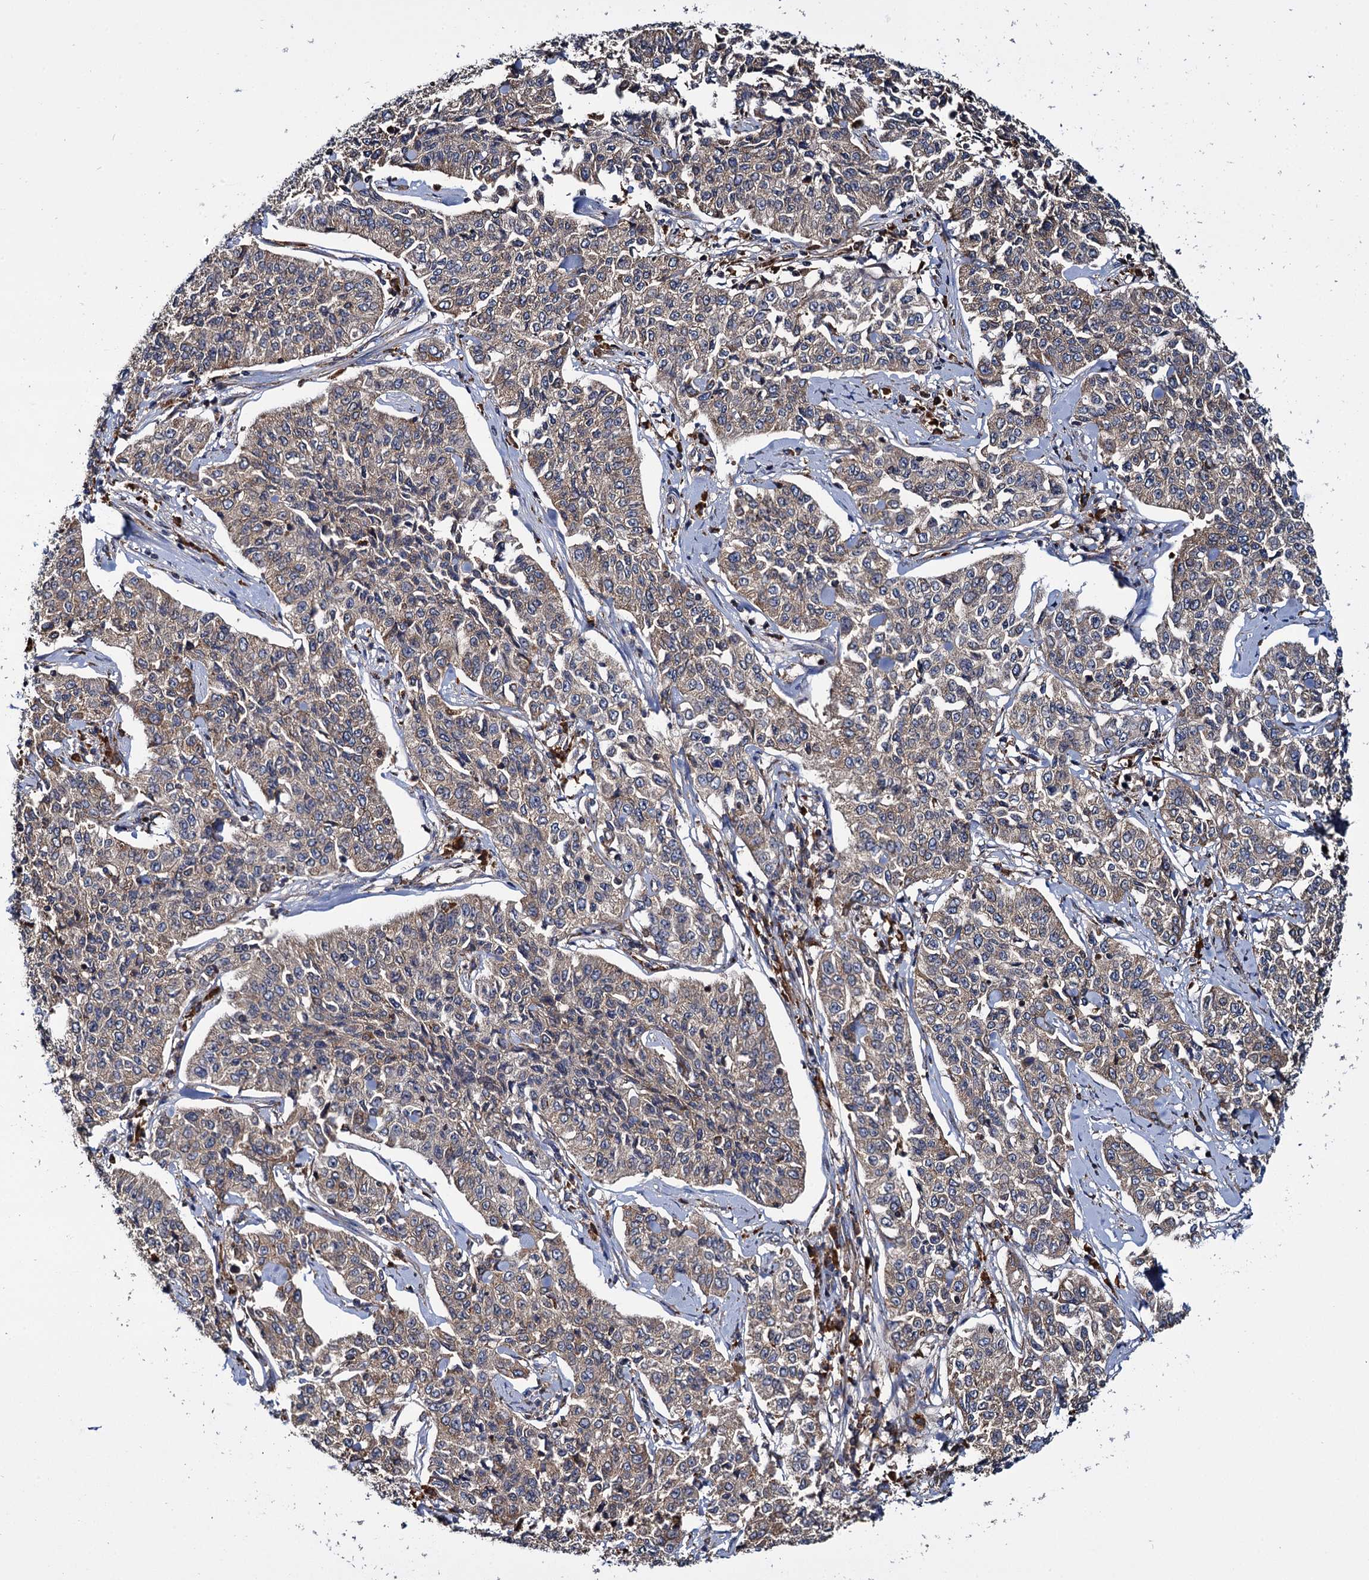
{"staining": {"intensity": "weak", "quantity": "<25%", "location": "cytoplasmic/membranous"}, "tissue": "cervical cancer", "cell_type": "Tumor cells", "image_type": "cancer", "snomed": [{"axis": "morphology", "description": "Squamous cell carcinoma, NOS"}, {"axis": "topography", "description": "Cervix"}], "caption": "Tumor cells show no significant protein staining in cervical squamous cell carcinoma.", "gene": "UFM1", "patient": {"sex": "female", "age": 35}}